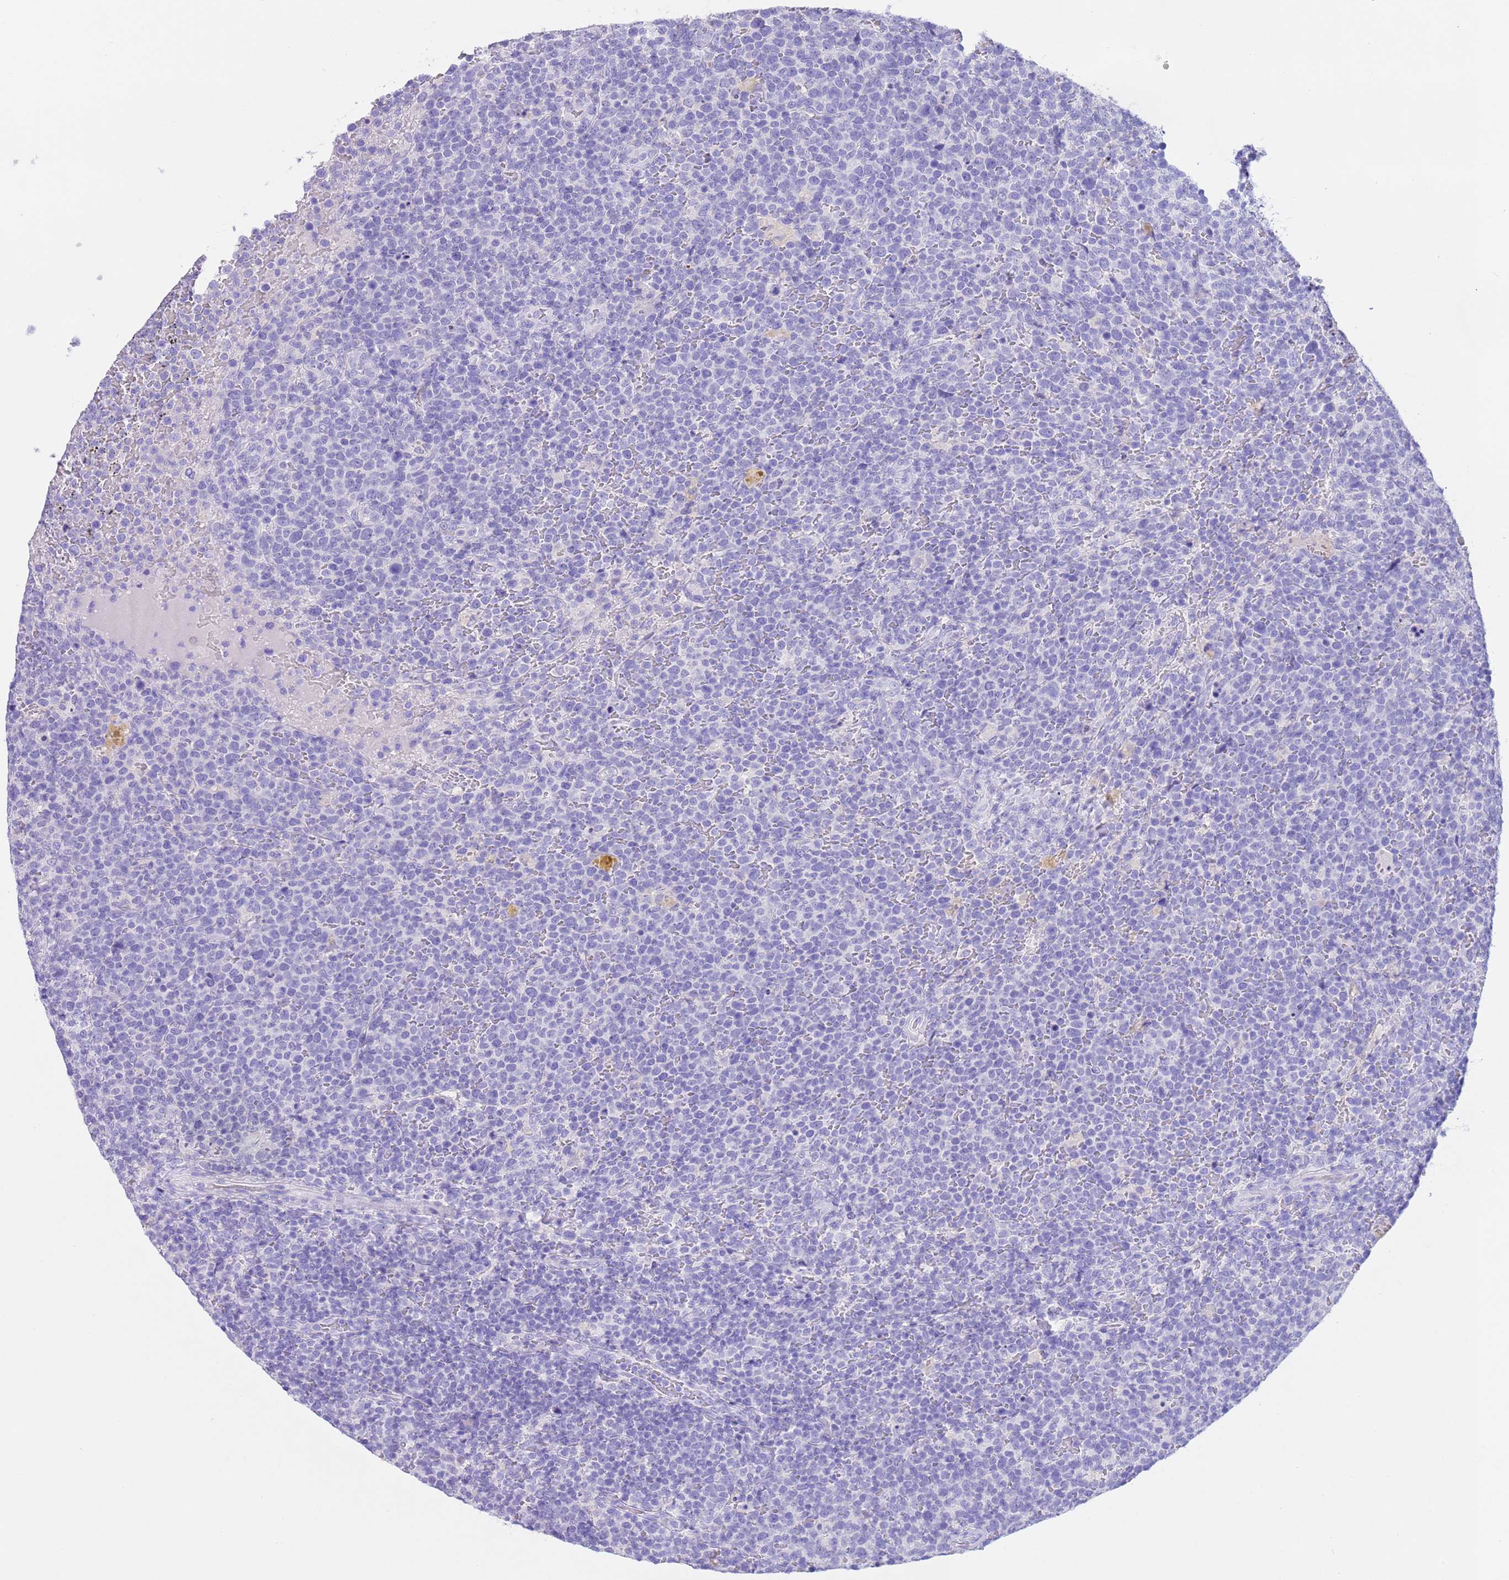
{"staining": {"intensity": "negative", "quantity": "none", "location": "none"}, "tissue": "lymphoma", "cell_type": "Tumor cells", "image_type": "cancer", "snomed": [{"axis": "morphology", "description": "Malignant lymphoma, non-Hodgkin's type, High grade"}, {"axis": "topography", "description": "Lymph node"}], "caption": "This is a histopathology image of immunohistochemistry staining of high-grade malignant lymphoma, non-Hodgkin's type, which shows no positivity in tumor cells.", "gene": "CPB1", "patient": {"sex": "male", "age": 61}}